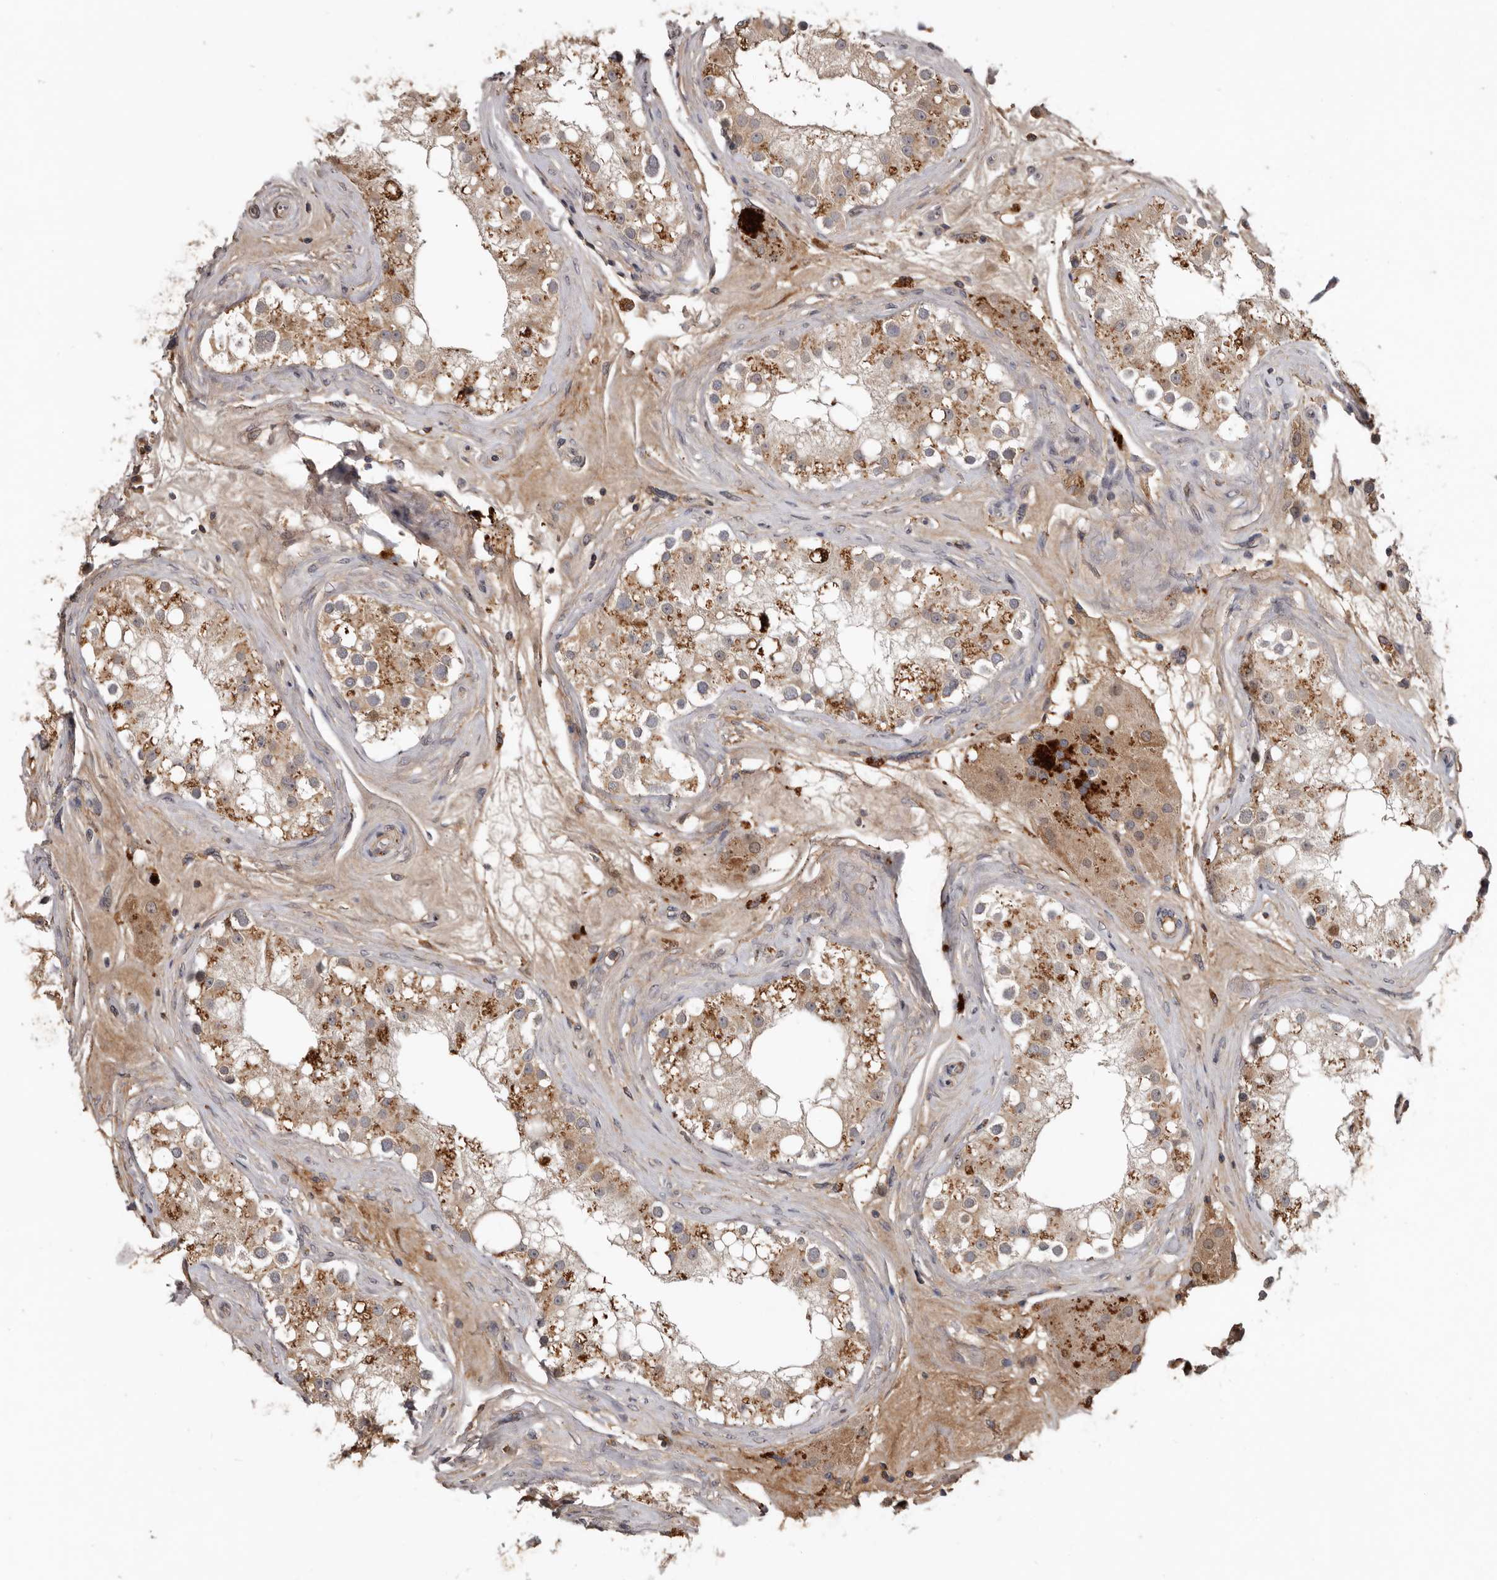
{"staining": {"intensity": "moderate", "quantity": "<25%", "location": "cytoplasmic/membranous"}, "tissue": "testis", "cell_type": "Cells in seminiferous ducts", "image_type": "normal", "snomed": [{"axis": "morphology", "description": "Normal tissue, NOS"}, {"axis": "topography", "description": "Testis"}], "caption": "Protein positivity by IHC demonstrates moderate cytoplasmic/membranous staining in about <25% of cells in seminiferous ducts in unremarkable testis.", "gene": "NMUR1", "patient": {"sex": "male", "age": 84}}